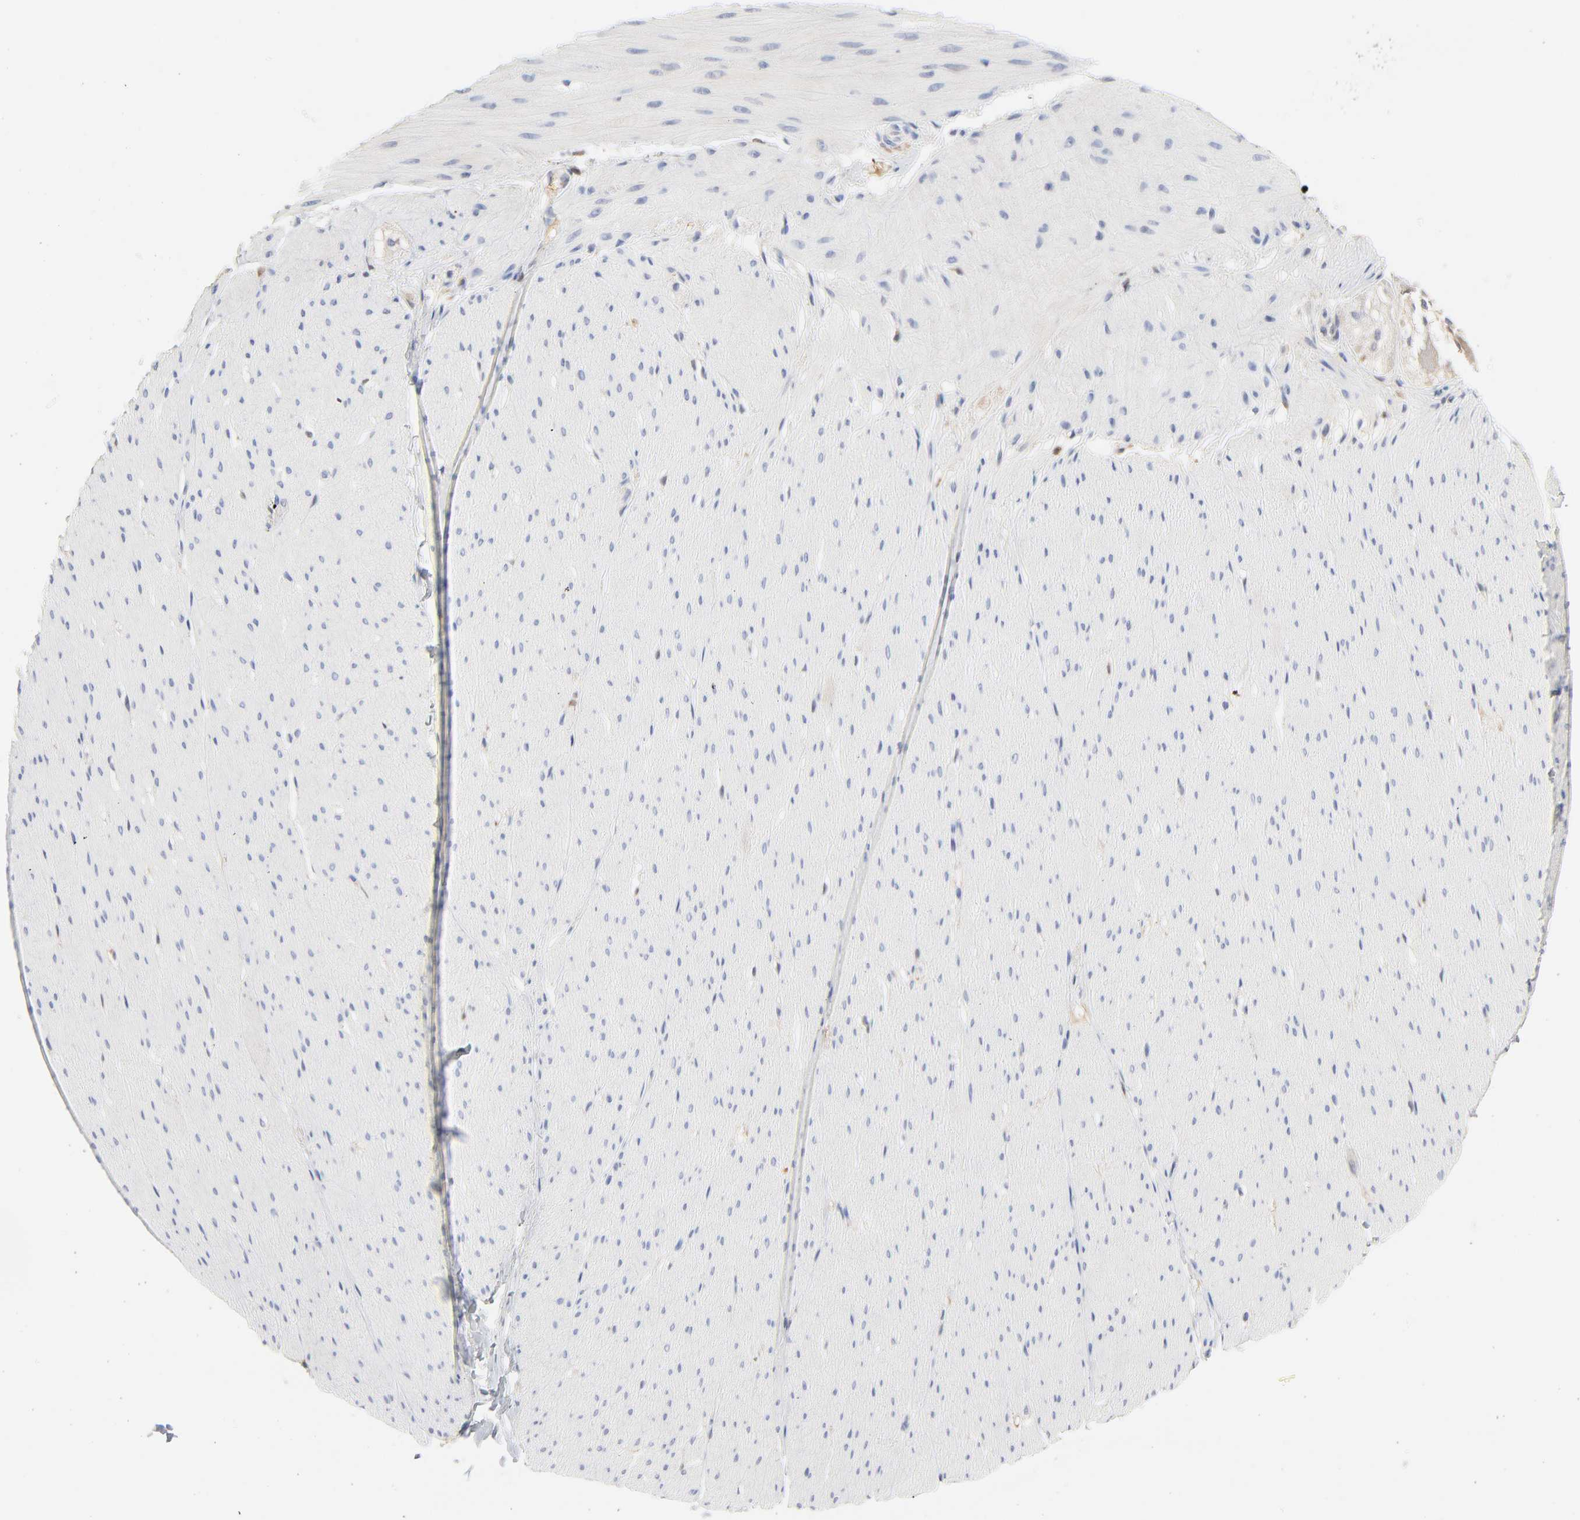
{"staining": {"intensity": "negative", "quantity": "none", "location": "none"}, "tissue": "smooth muscle", "cell_type": "Smooth muscle cells", "image_type": "normal", "snomed": [{"axis": "morphology", "description": "Normal tissue, NOS"}, {"axis": "topography", "description": "Smooth muscle"}, {"axis": "topography", "description": "Colon"}], "caption": "The immunohistochemistry photomicrograph has no significant staining in smooth muscle cells of smooth muscle. (DAB (3,3'-diaminobenzidine) immunohistochemistry, high magnification).", "gene": "SERPINA4", "patient": {"sex": "male", "age": 67}}